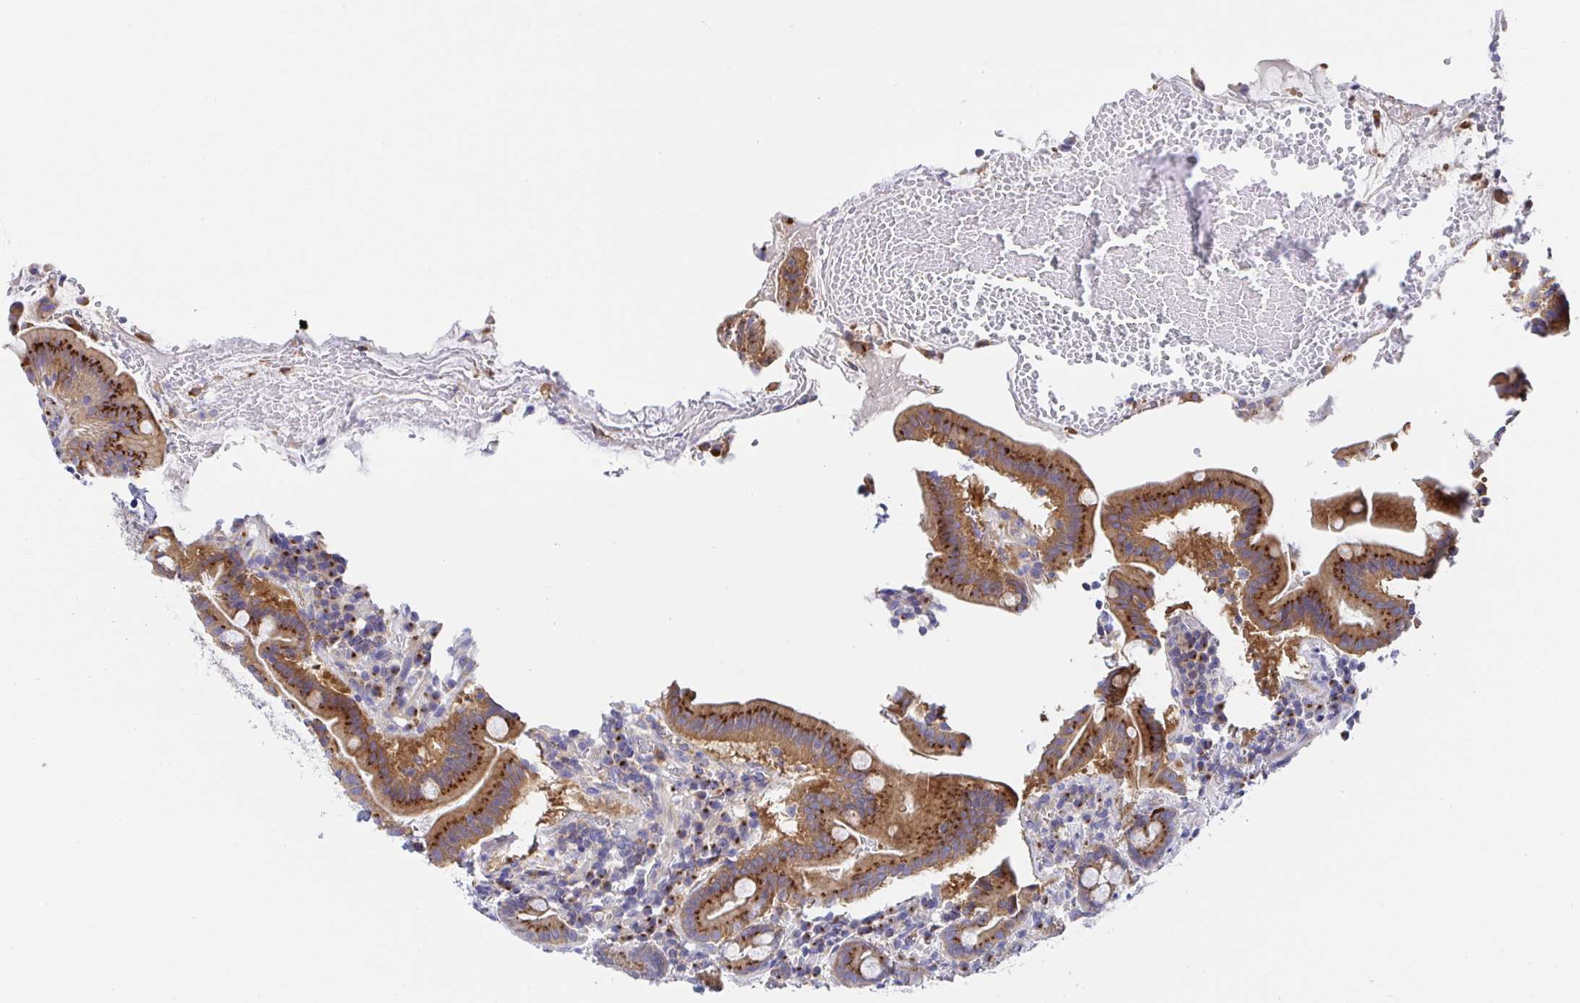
{"staining": {"intensity": "strong", "quantity": ">75%", "location": "cytoplasmic/membranous"}, "tissue": "small intestine", "cell_type": "Glandular cells", "image_type": "normal", "snomed": [{"axis": "morphology", "description": "Normal tissue, NOS"}, {"axis": "topography", "description": "Small intestine"}], "caption": "A high-resolution micrograph shows immunohistochemistry (IHC) staining of unremarkable small intestine, which demonstrates strong cytoplasmic/membranous expression in about >75% of glandular cells. Nuclei are stained in blue.", "gene": "GOLGA1", "patient": {"sex": "male", "age": 26}}